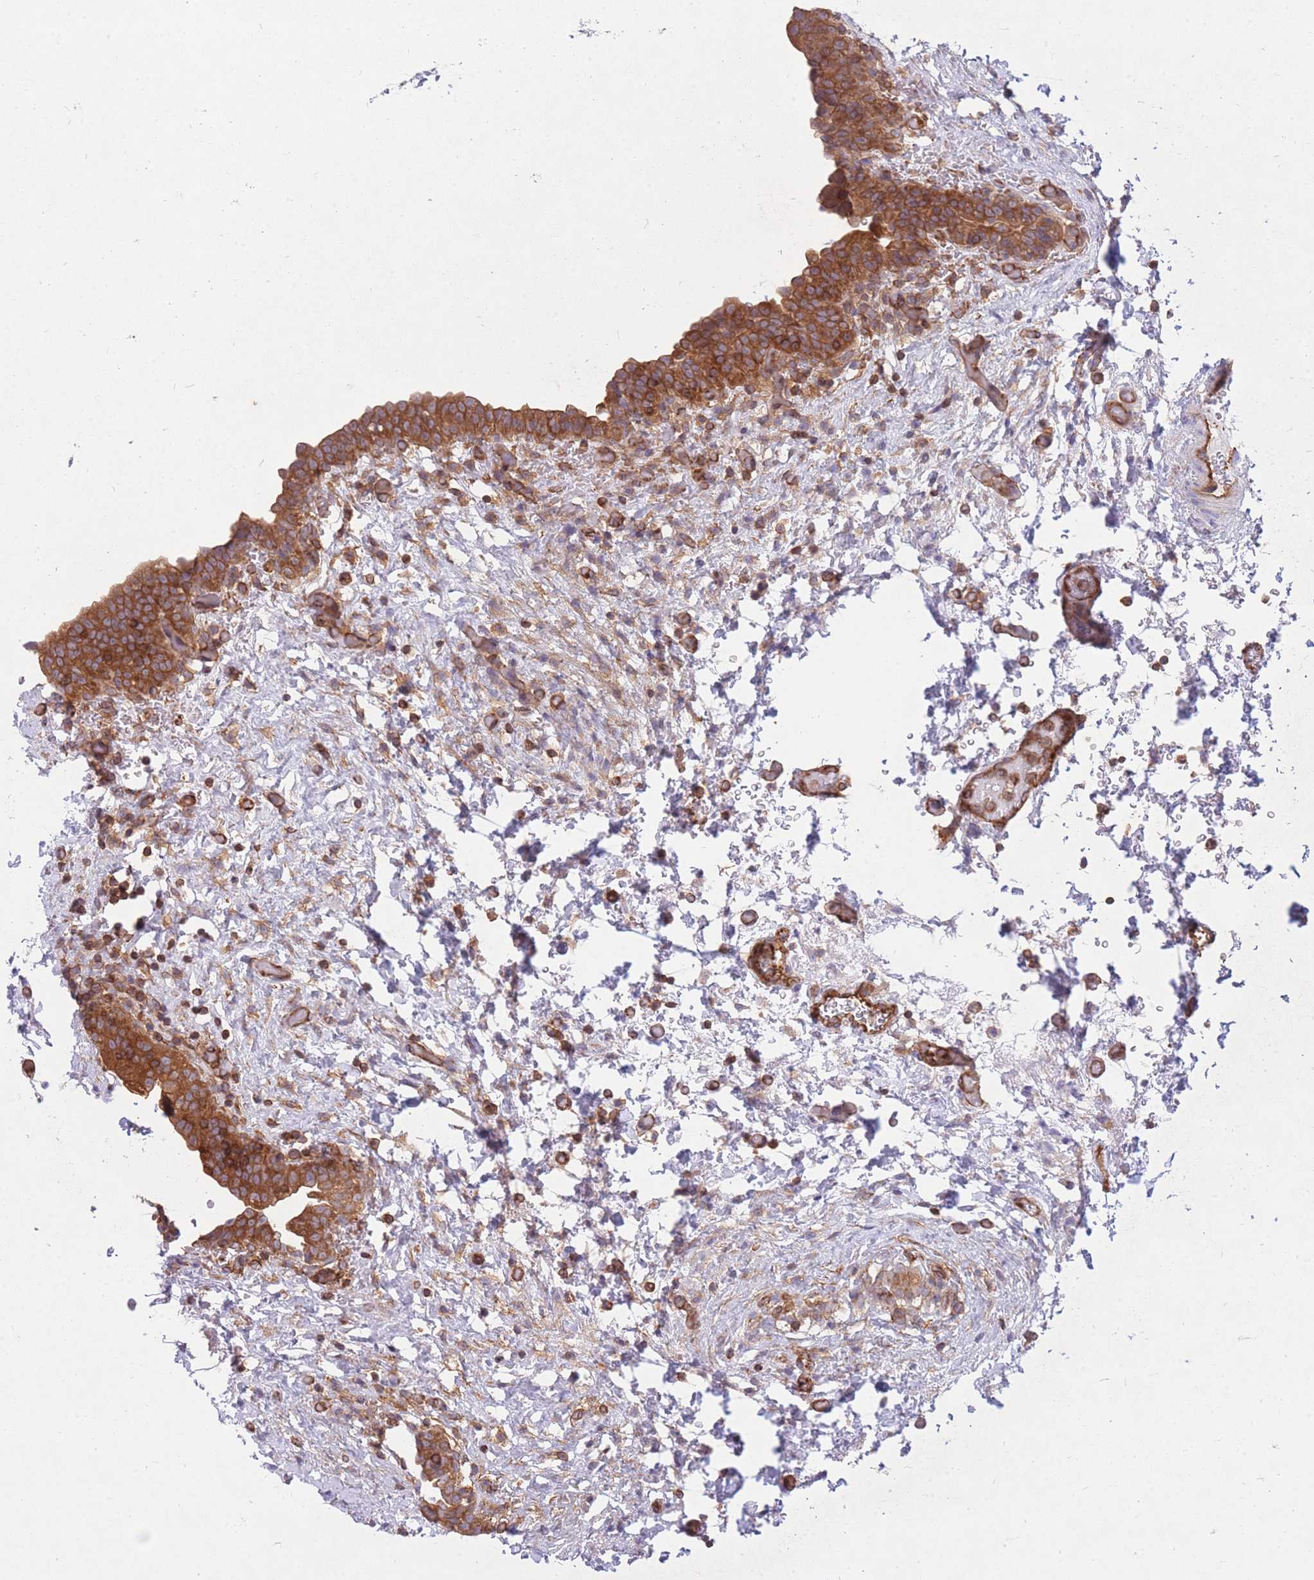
{"staining": {"intensity": "strong", "quantity": ">75%", "location": "cytoplasmic/membranous"}, "tissue": "urinary bladder", "cell_type": "Urothelial cells", "image_type": "normal", "snomed": [{"axis": "morphology", "description": "Normal tissue, NOS"}, {"axis": "topography", "description": "Urinary bladder"}], "caption": "Immunohistochemical staining of normal human urinary bladder demonstrates >75% levels of strong cytoplasmic/membranous protein positivity in about >75% of urothelial cells. (DAB IHC with brightfield microscopy, high magnification).", "gene": "GGA1", "patient": {"sex": "male", "age": 69}}